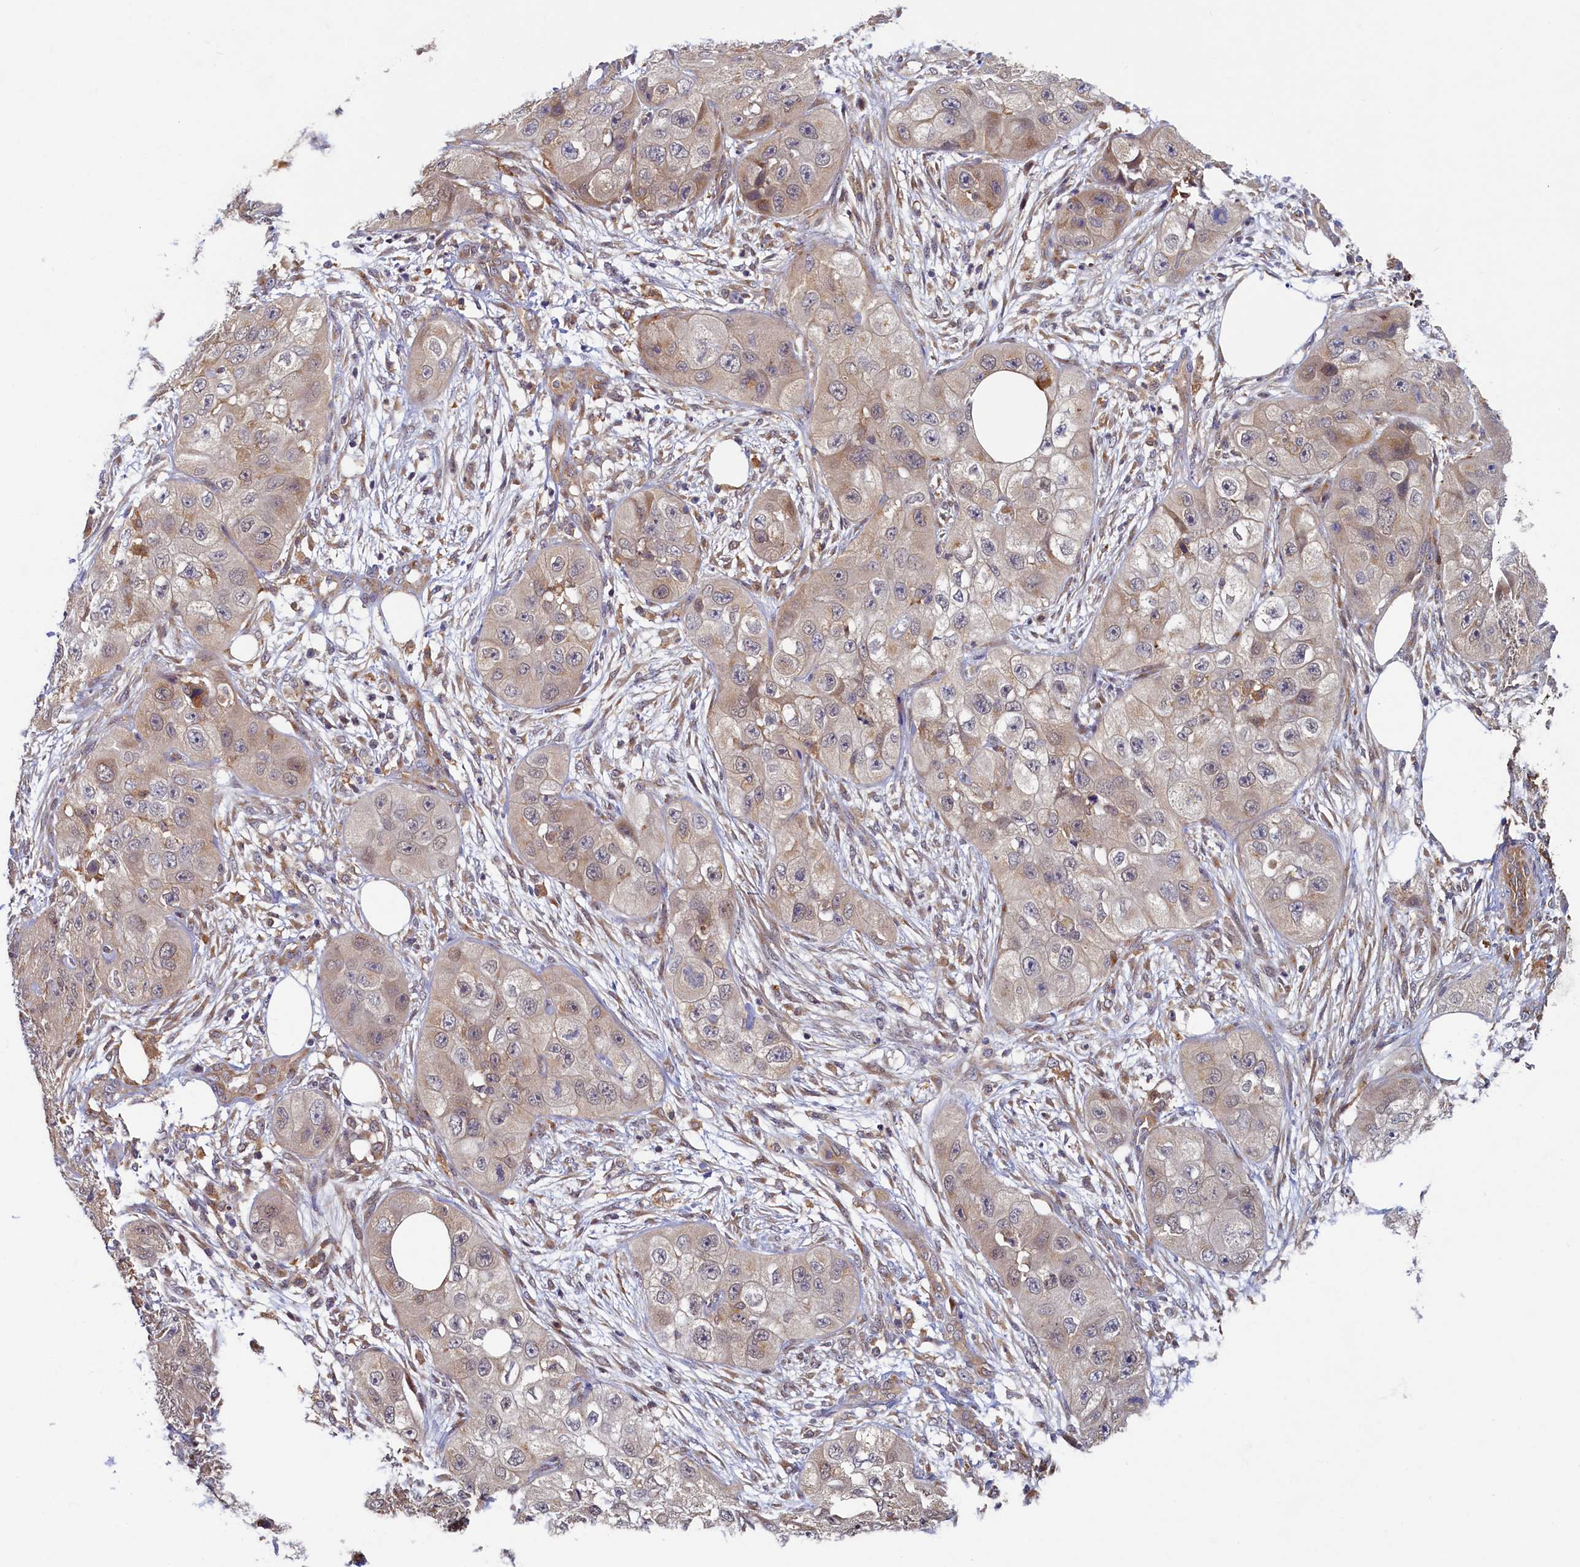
{"staining": {"intensity": "weak", "quantity": "25%-75%", "location": "cytoplasmic/membranous"}, "tissue": "skin cancer", "cell_type": "Tumor cells", "image_type": "cancer", "snomed": [{"axis": "morphology", "description": "Squamous cell carcinoma, NOS"}, {"axis": "topography", "description": "Skin"}, {"axis": "topography", "description": "Subcutis"}], "caption": "Human skin cancer (squamous cell carcinoma) stained with a brown dye reveals weak cytoplasmic/membranous positive positivity in about 25%-75% of tumor cells.", "gene": "STX12", "patient": {"sex": "male", "age": 73}}